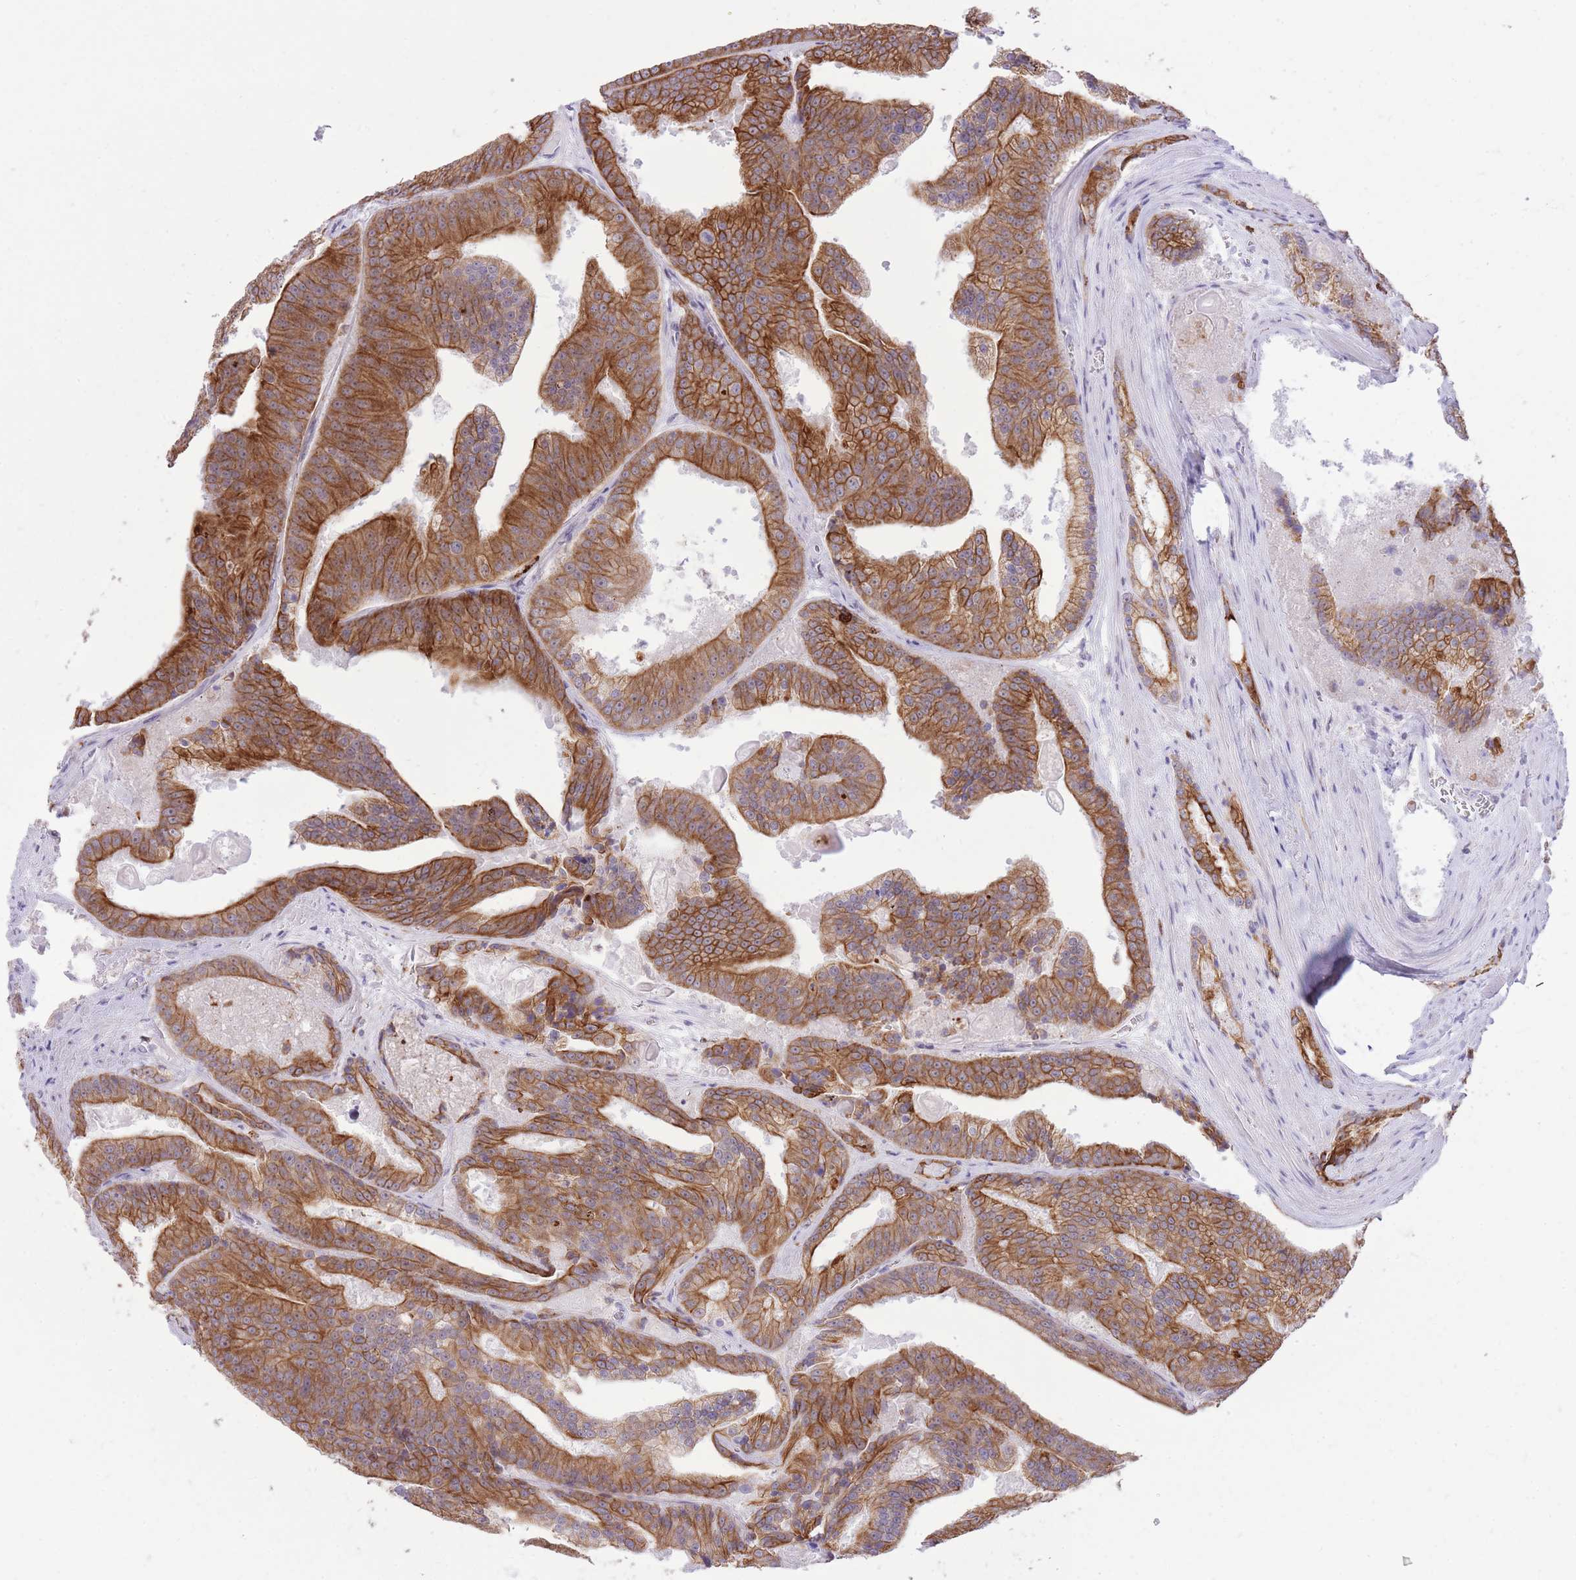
{"staining": {"intensity": "strong", "quantity": ">75%", "location": "cytoplasmic/membranous"}, "tissue": "prostate cancer", "cell_type": "Tumor cells", "image_type": "cancer", "snomed": [{"axis": "morphology", "description": "Adenocarcinoma, High grade"}, {"axis": "topography", "description": "Prostate"}], "caption": "Protein positivity by IHC demonstrates strong cytoplasmic/membranous positivity in about >75% of tumor cells in prostate cancer (high-grade adenocarcinoma).", "gene": "MEIS3", "patient": {"sex": "male", "age": 61}}